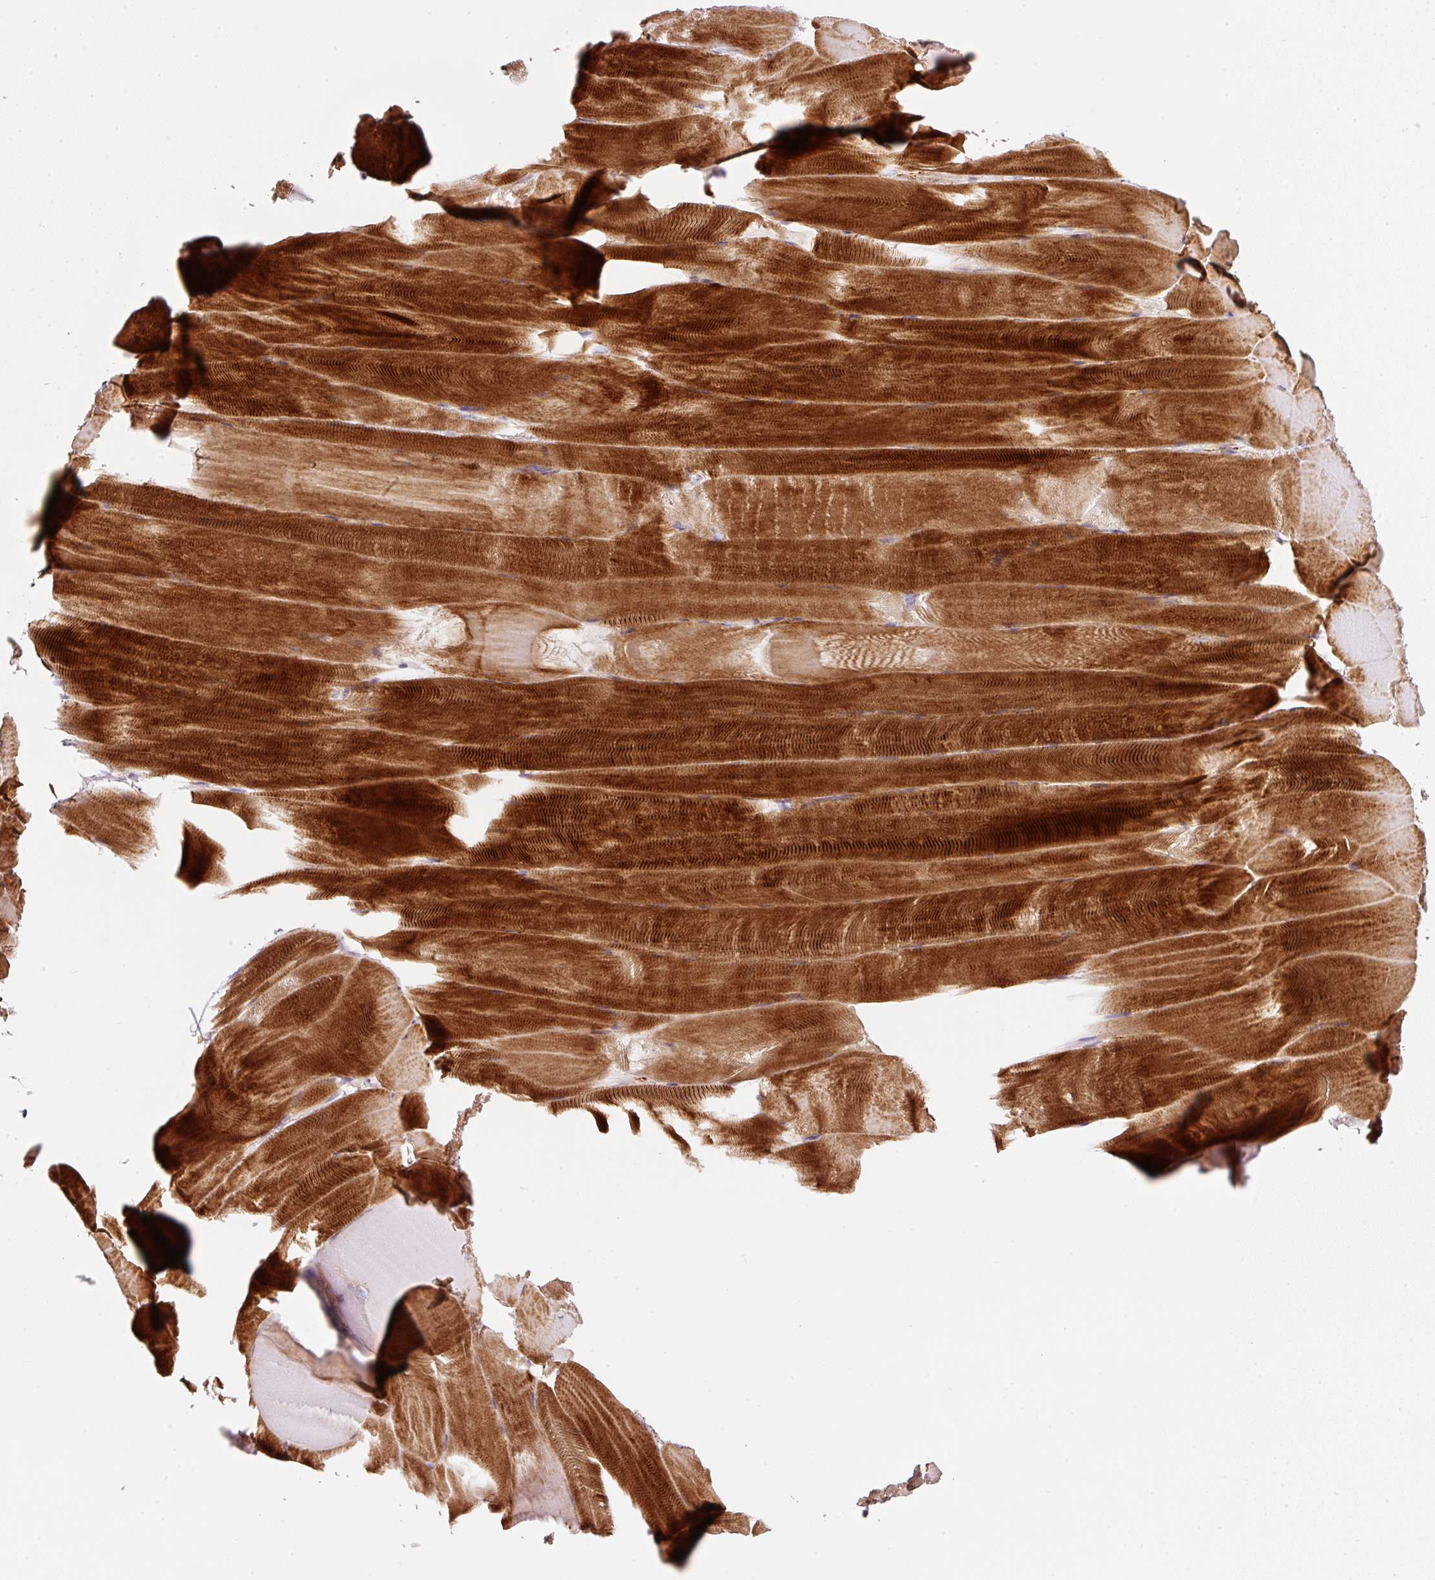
{"staining": {"intensity": "strong", "quantity": "25%-75%", "location": "cytoplasmic/membranous"}, "tissue": "skeletal muscle", "cell_type": "Myocytes", "image_type": "normal", "snomed": [{"axis": "morphology", "description": "Normal tissue, NOS"}, {"axis": "topography", "description": "Skeletal muscle"}], "caption": "Immunohistochemical staining of normal human skeletal muscle displays strong cytoplasmic/membranous protein expression in about 25%-75% of myocytes. The staining was performed using DAB (3,3'-diaminobenzidine) to visualize the protein expression in brown, while the nuclei were stained in blue with hematoxylin (Magnification: 20x).", "gene": "TIRAP", "patient": {"sex": "female", "age": 64}}